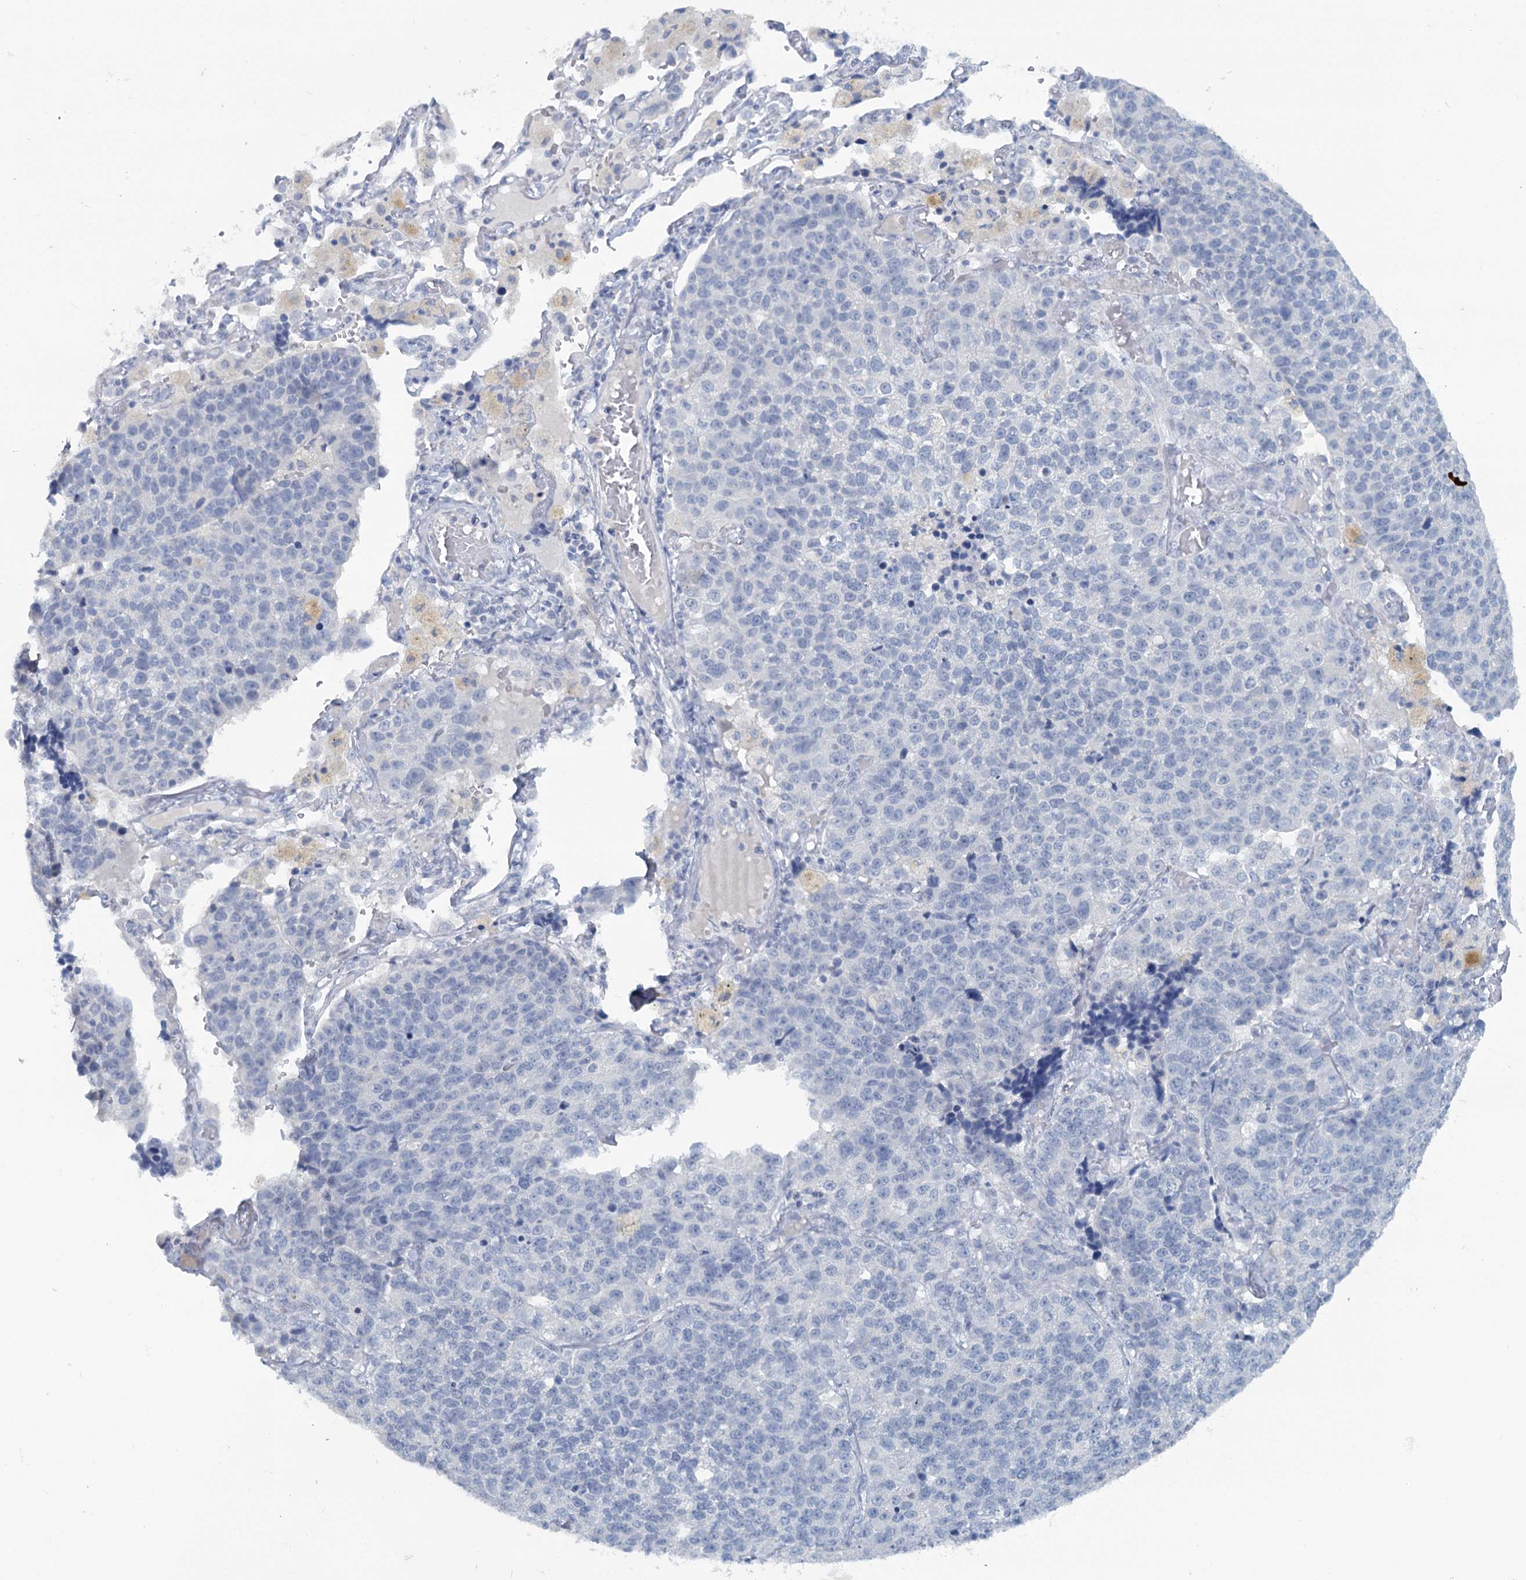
{"staining": {"intensity": "negative", "quantity": "none", "location": "none"}, "tissue": "lung cancer", "cell_type": "Tumor cells", "image_type": "cancer", "snomed": [{"axis": "morphology", "description": "Adenocarcinoma, NOS"}, {"axis": "topography", "description": "Lung"}], "caption": "A micrograph of adenocarcinoma (lung) stained for a protein displays no brown staining in tumor cells.", "gene": "CHGA", "patient": {"sex": "male", "age": 49}}